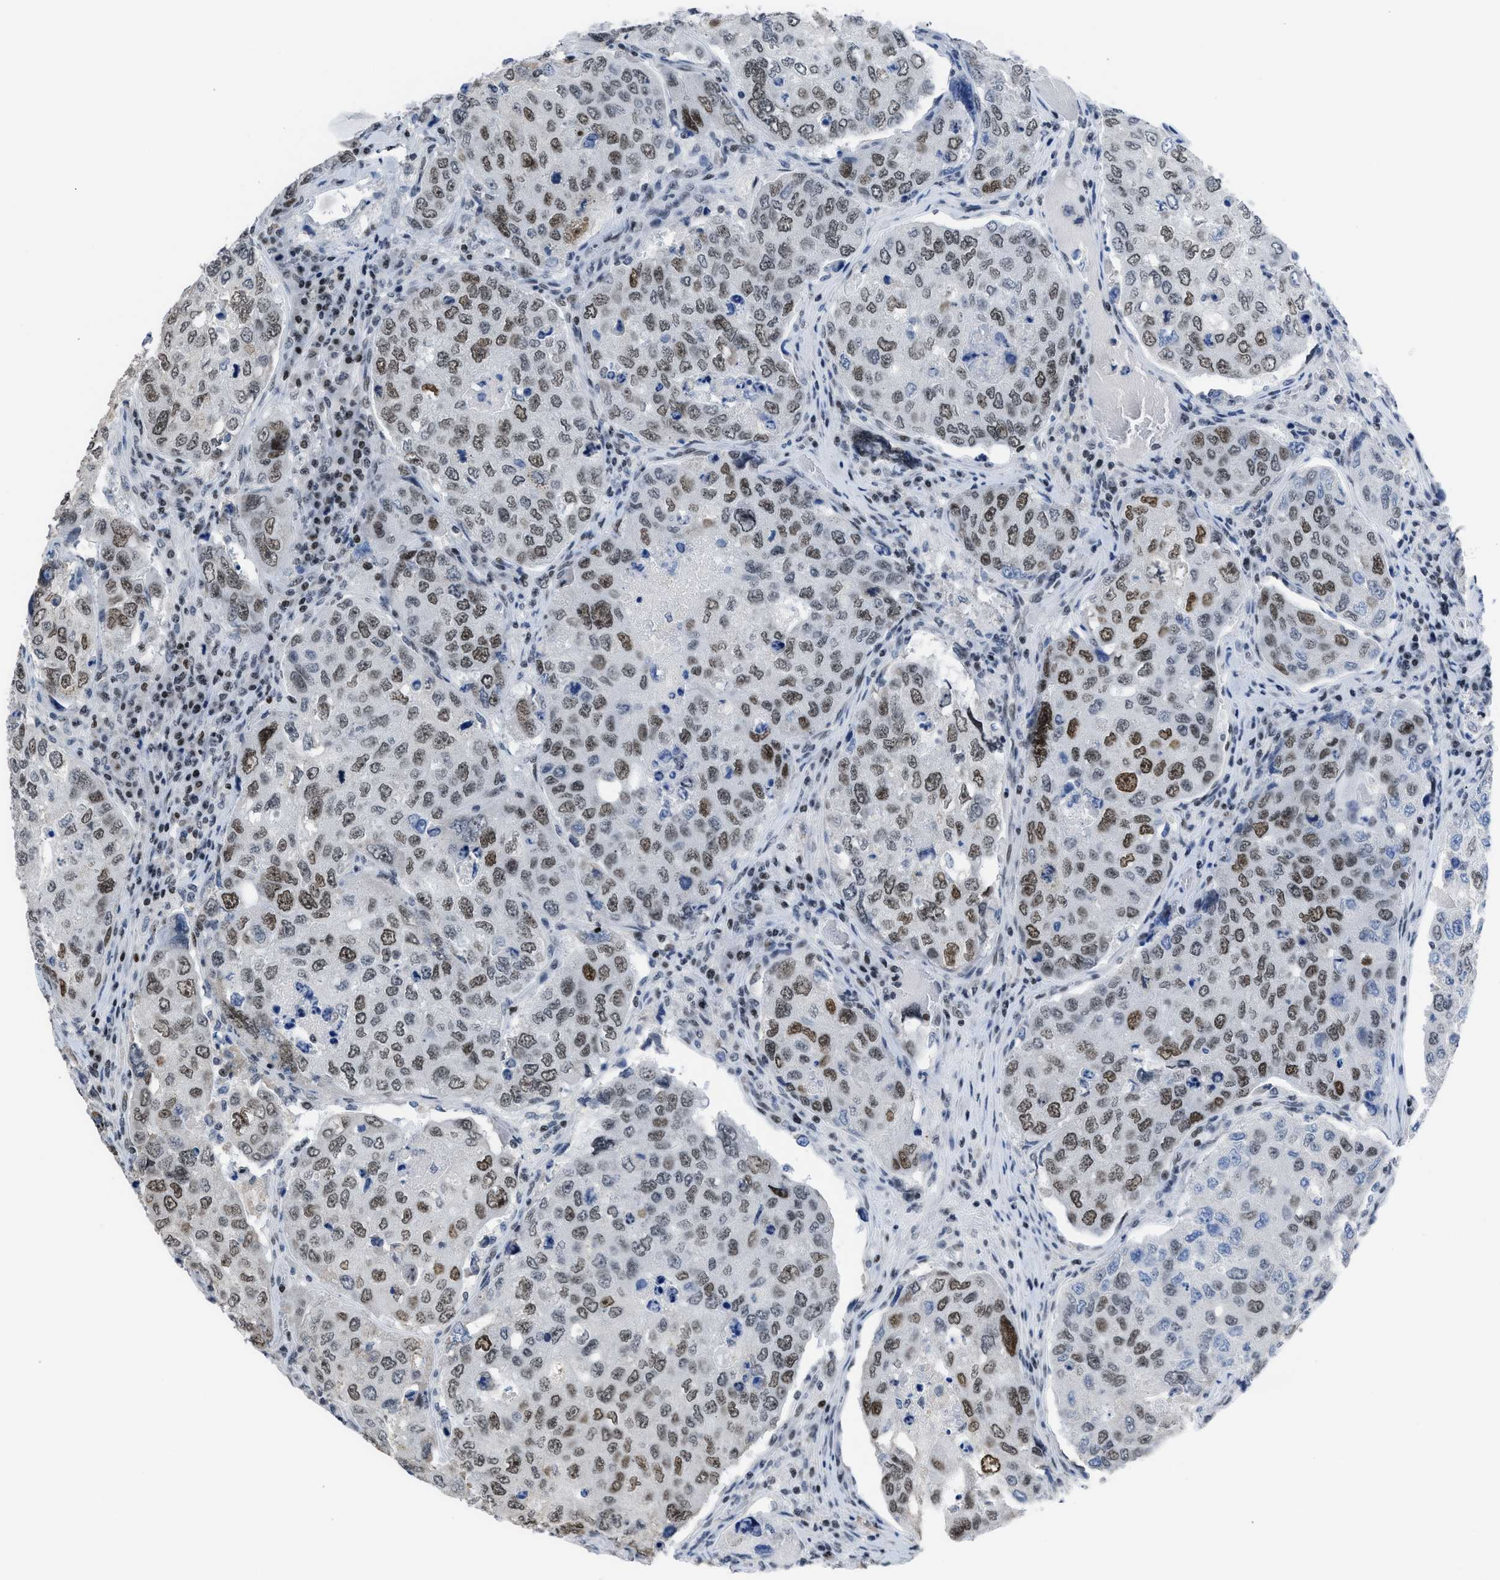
{"staining": {"intensity": "moderate", "quantity": ">75%", "location": "nuclear"}, "tissue": "urothelial cancer", "cell_type": "Tumor cells", "image_type": "cancer", "snomed": [{"axis": "morphology", "description": "Urothelial carcinoma, High grade"}, {"axis": "topography", "description": "Lymph node"}, {"axis": "topography", "description": "Urinary bladder"}], "caption": "Immunohistochemical staining of human high-grade urothelial carcinoma reveals medium levels of moderate nuclear protein positivity in about >75% of tumor cells.", "gene": "TERF2IP", "patient": {"sex": "male", "age": 51}}